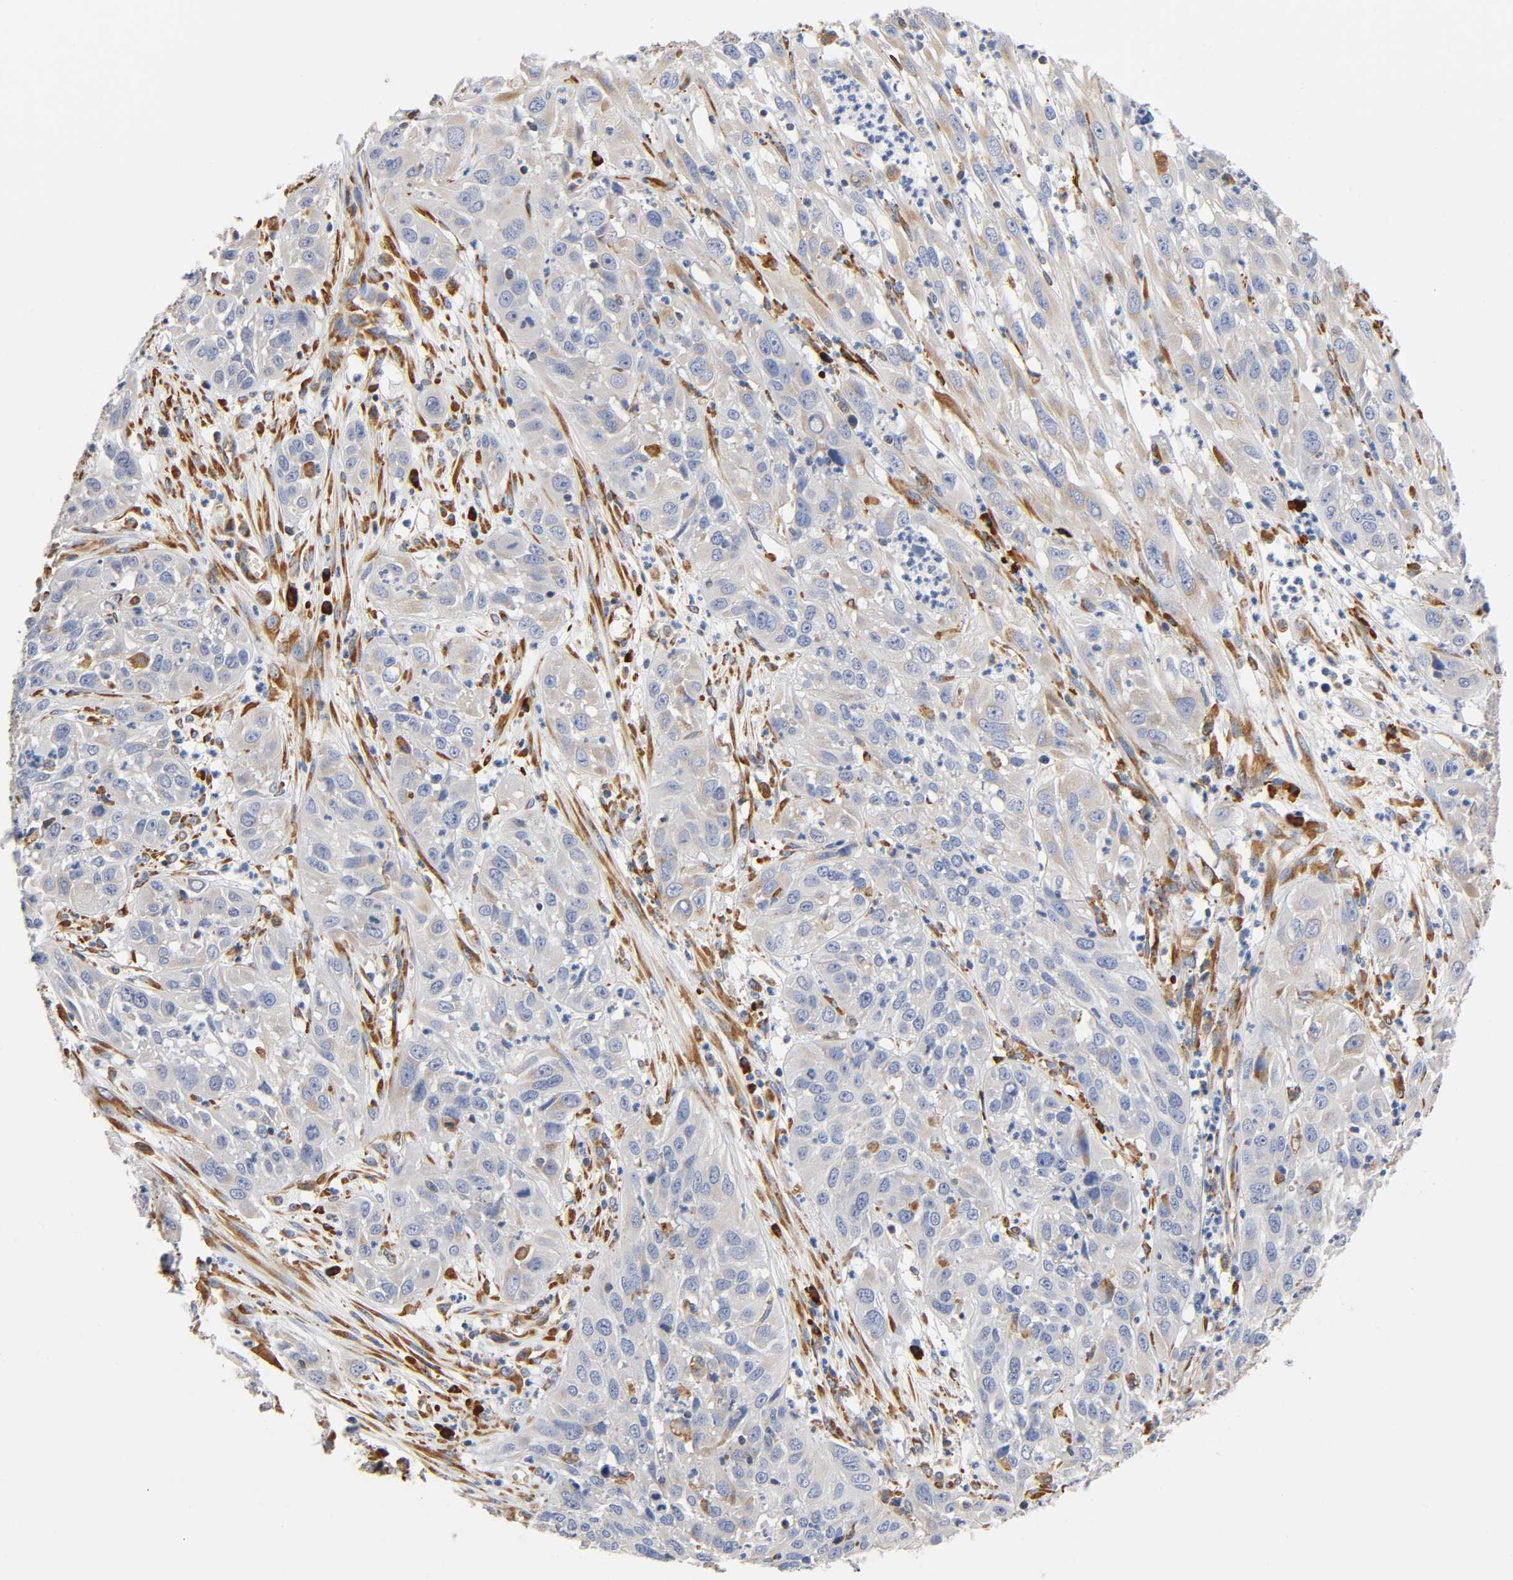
{"staining": {"intensity": "weak", "quantity": "25%-75%", "location": "cytoplasmic/membranous"}, "tissue": "cervical cancer", "cell_type": "Tumor cells", "image_type": "cancer", "snomed": [{"axis": "morphology", "description": "Squamous cell carcinoma, NOS"}, {"axis": "topography", "description": "Cervix"}], "caption": "Cervical cancer (squamous cell carcinoma) tissue reveals weak cytoplasmic/membranous positivity in approximately 25%-75% of tumor cells", "gene": "UCKL1", "patient": {"sex": "female", "age": 32}}